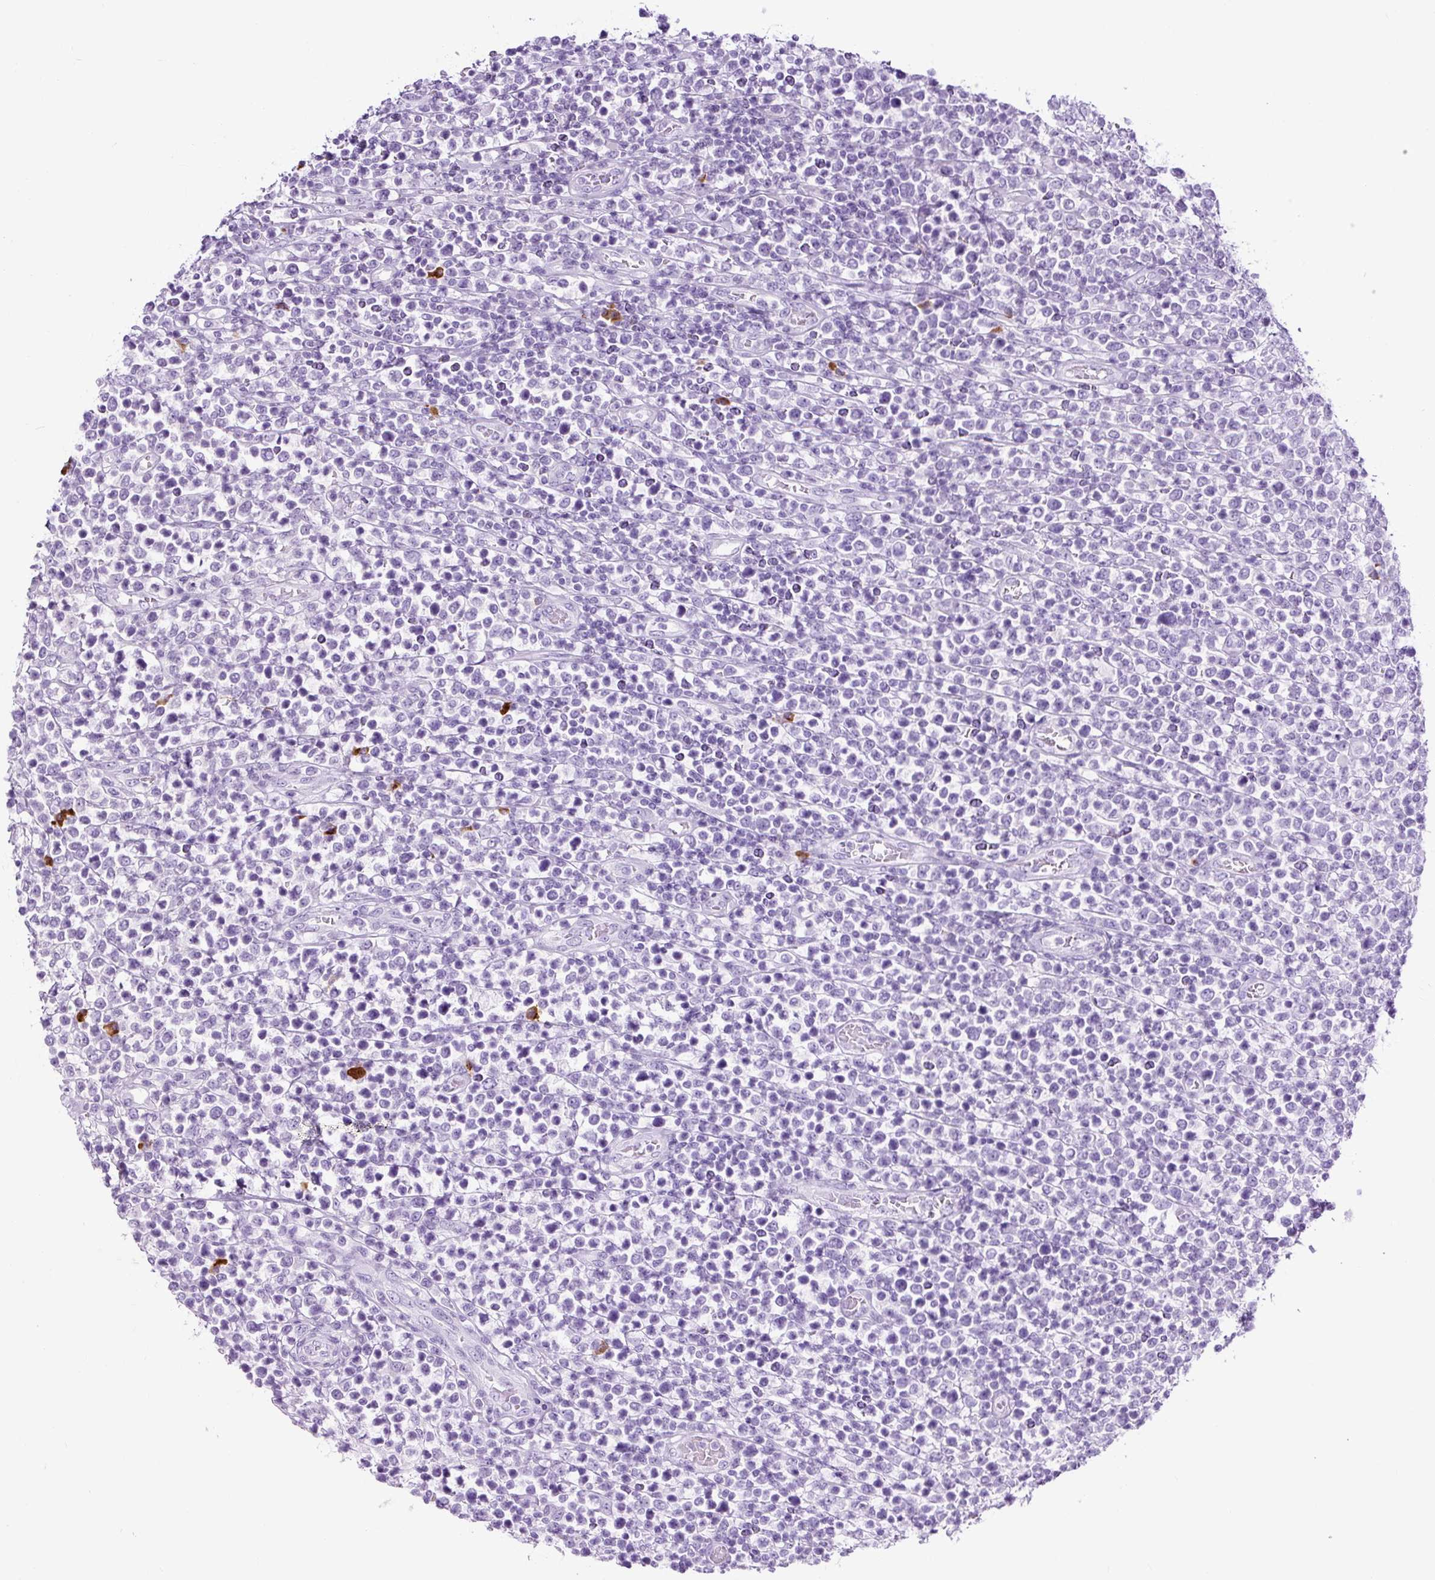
{"staining": {"intensity": "negative", "quantity": "none", "location": "none"}, "tissue": "lymphoma", "cell_type": "Tumor cells", "image_type": "cancer", "snomed": [{"axis": "morphology", "description": "Malignant lymphoma, non-Hodgkin's type, High grade"}, {"axis": "topography", "description": "Soft tissue"}], "caption": "Tumor cells are negative for brown protein staining in malignant lymphoma, non-Hodgkin's type (high-grade). Brightfield microscopy of IHC stained with DAB (brown) and hematoxylin (blue), captured at high magnification.", "gene": "RNF212B", "patient": {"sex": "female", "age": 56}}